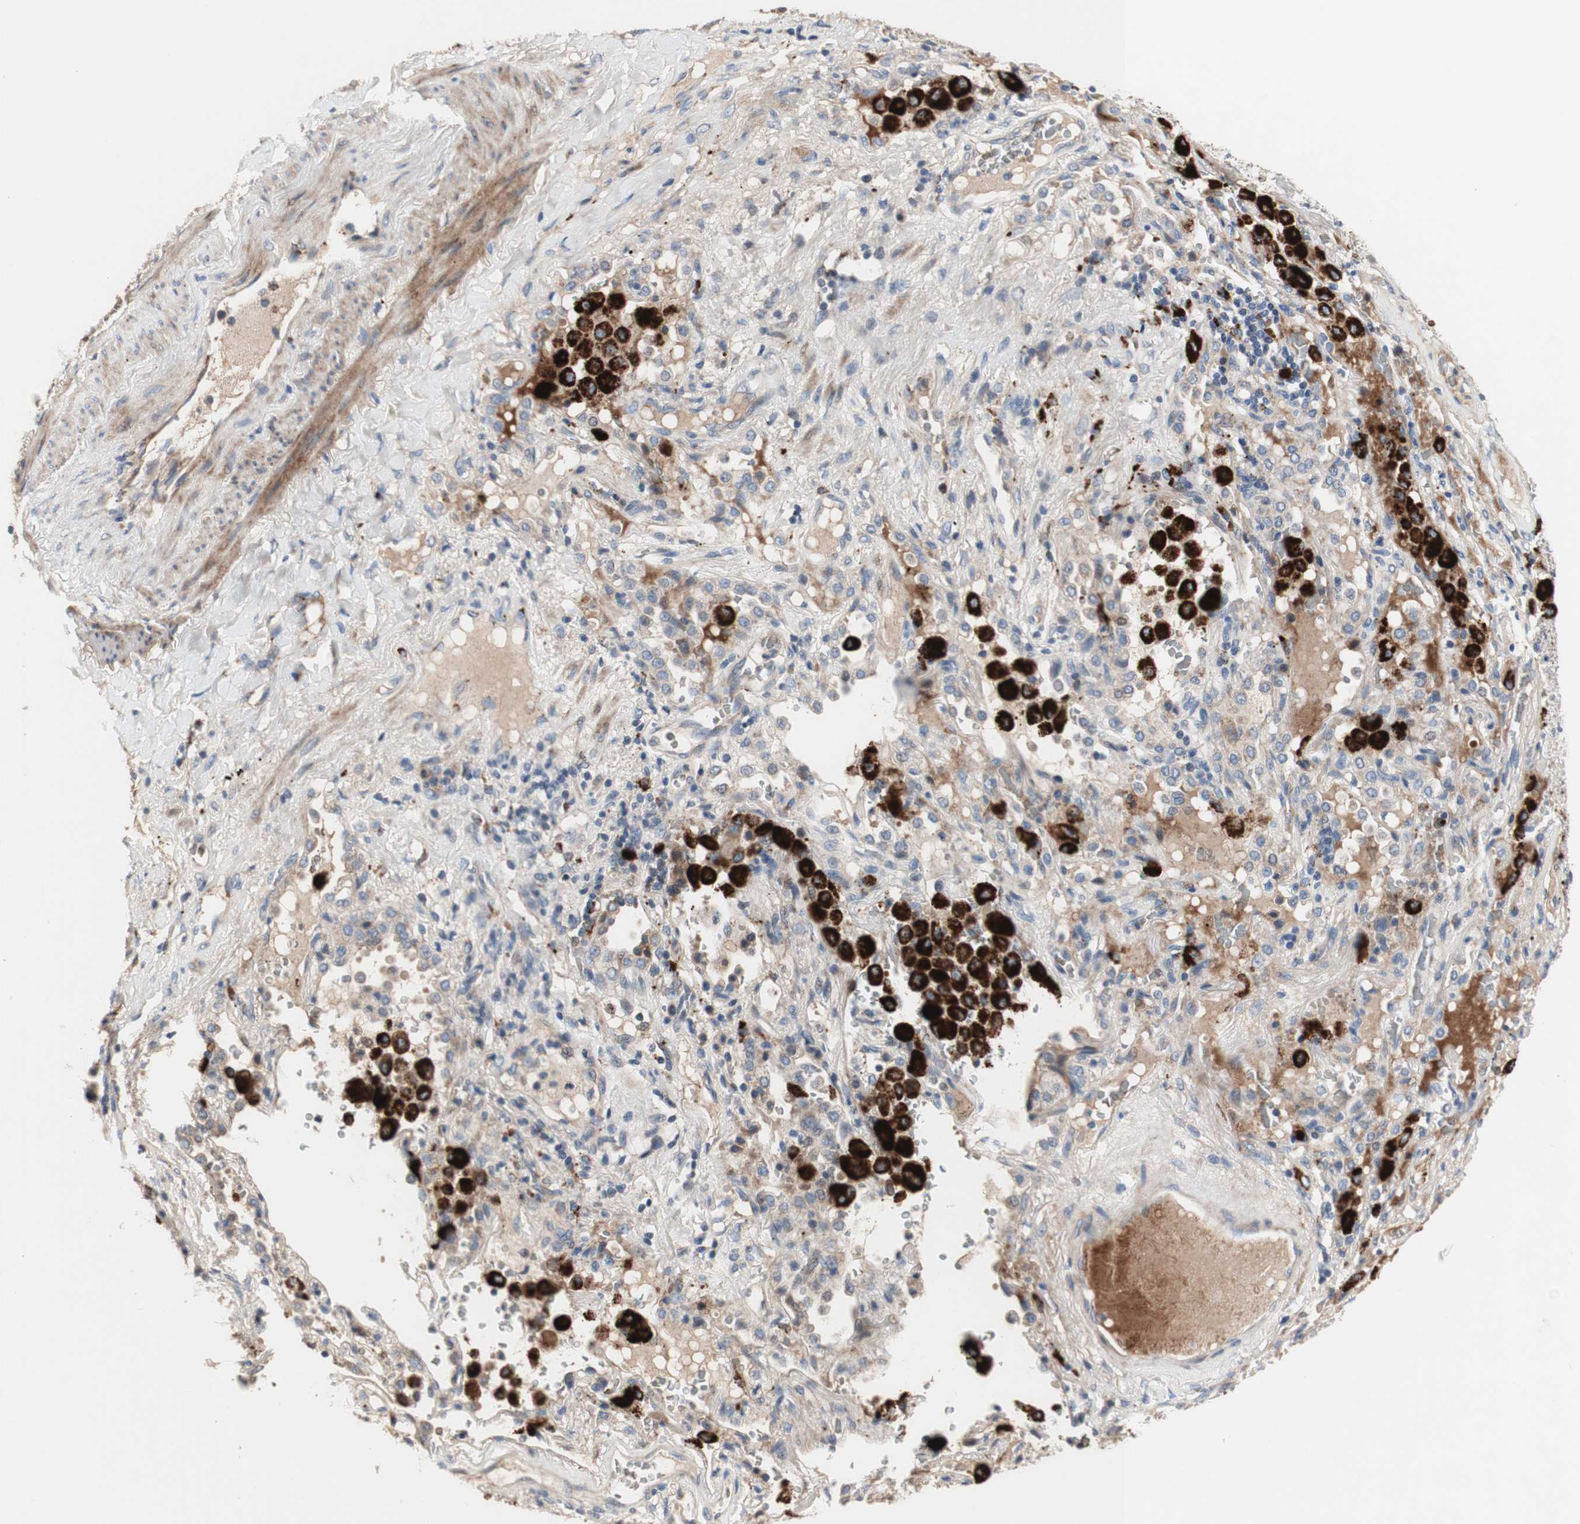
{"staining": {"intensity": "negative", "quantity": "none", "location": "none"}, "tissue": "lung cancer", "cell_type": "Tumor cells", "image_type": "cancer", "snomed": [{"axis": "morphology", "description": "Squamous cell carcinoma, NOS"}, {"axis": "topography", "description": "Lung"}], "caption": "Tumor cells show no significant positivity in lung squamous cell carcinoma.", "gene": "CDON", "patient": {"sex": "male", "age": 57}}